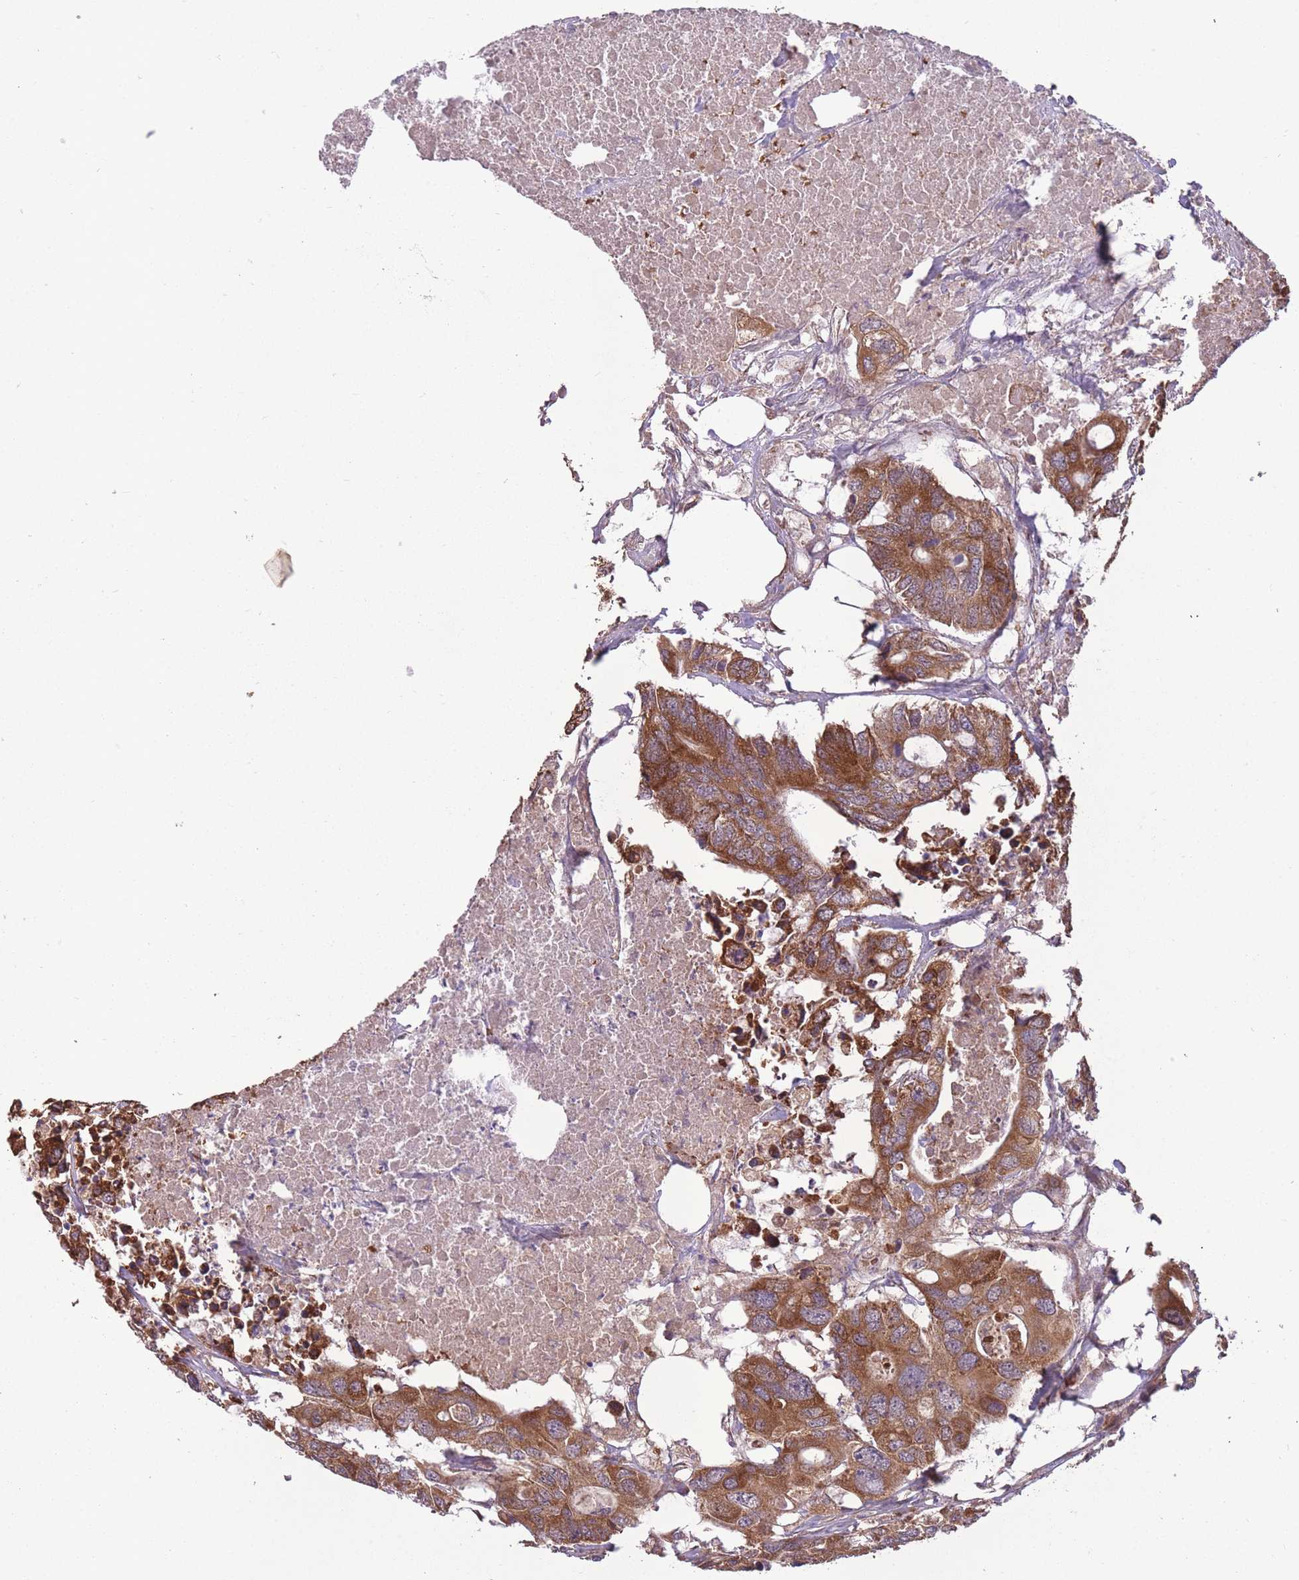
{"staining": {"intensity": "moderate", "quantity": ">75%", "location": "cytoplasmic/membranous"}, "tissue": "colorectal cancer", "cell_type": "Tumor cells", "image_type": "cancer", "snomed": [{"axis": "morphology", "description": "Adenocarcinoma, NOS"}, {"axis": "topography", "description": "Colon"}], "caption": "Protein expression analysis of human colorectal adenocarcinoma reveals moderate cytoplasmic/membranous staining in about >75% of tumor cells.", "gene": "POLR3F", "patient": {"sex": "male", "age": 71}}